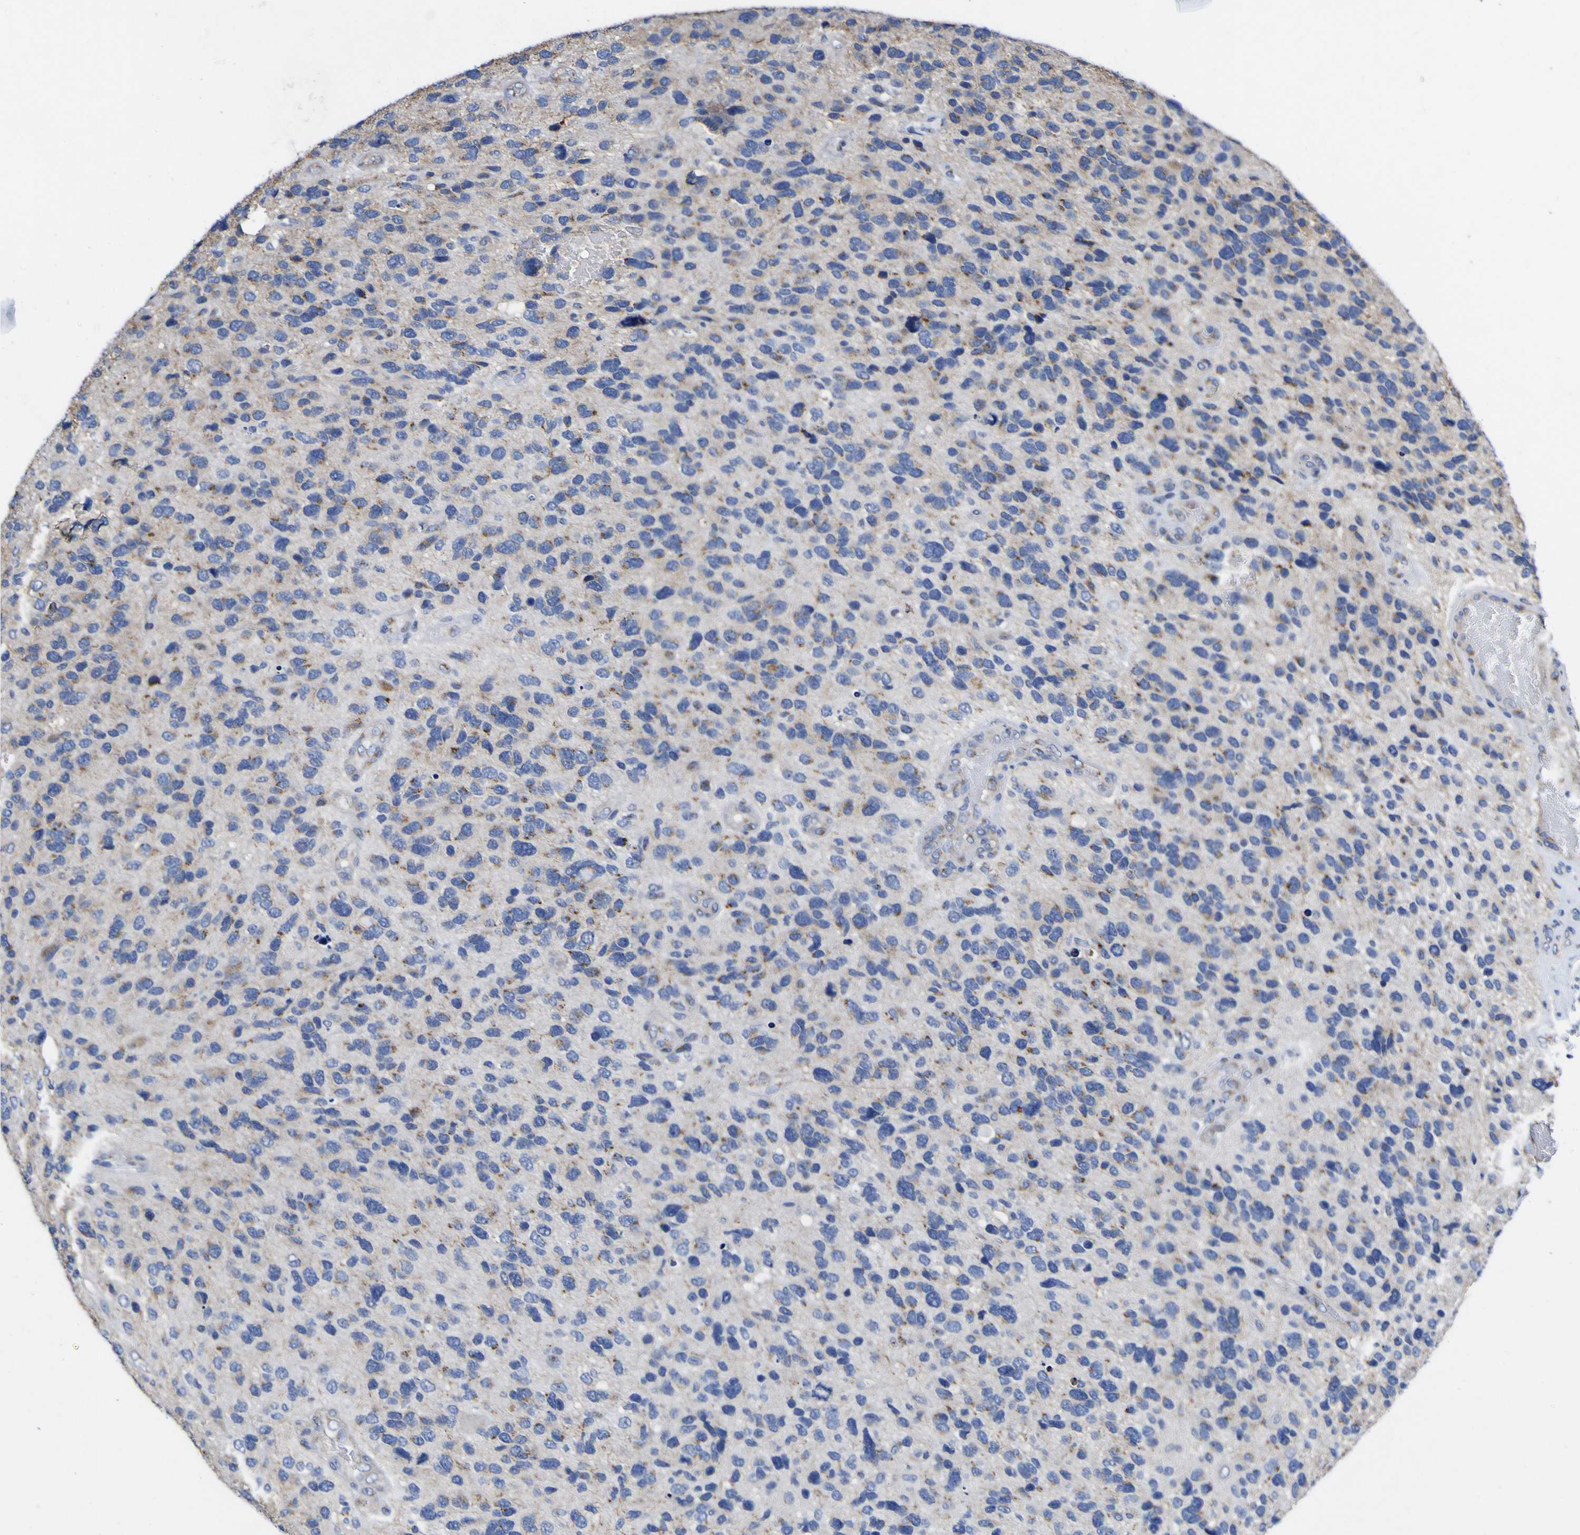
{"staining": {"intensity": "weak", "quantity": "<25%", "location": "cytoplasmic/membranous"}, "tissue": "glioma", "cell_type": "Tumor cells", "image_type": "cancer", "snomed": [{"axis": "morphology", "description": "Glioma, malignant, High grade"}, {"axis": "topography", "description": "Brain"}], "caption": "Immunohistochemistry (IHC) of human malignant glioma (high-grade) displays no expression in tumor cells.", "gene": "GOLM1", "patient": {"sex": "female", "age": 58}}